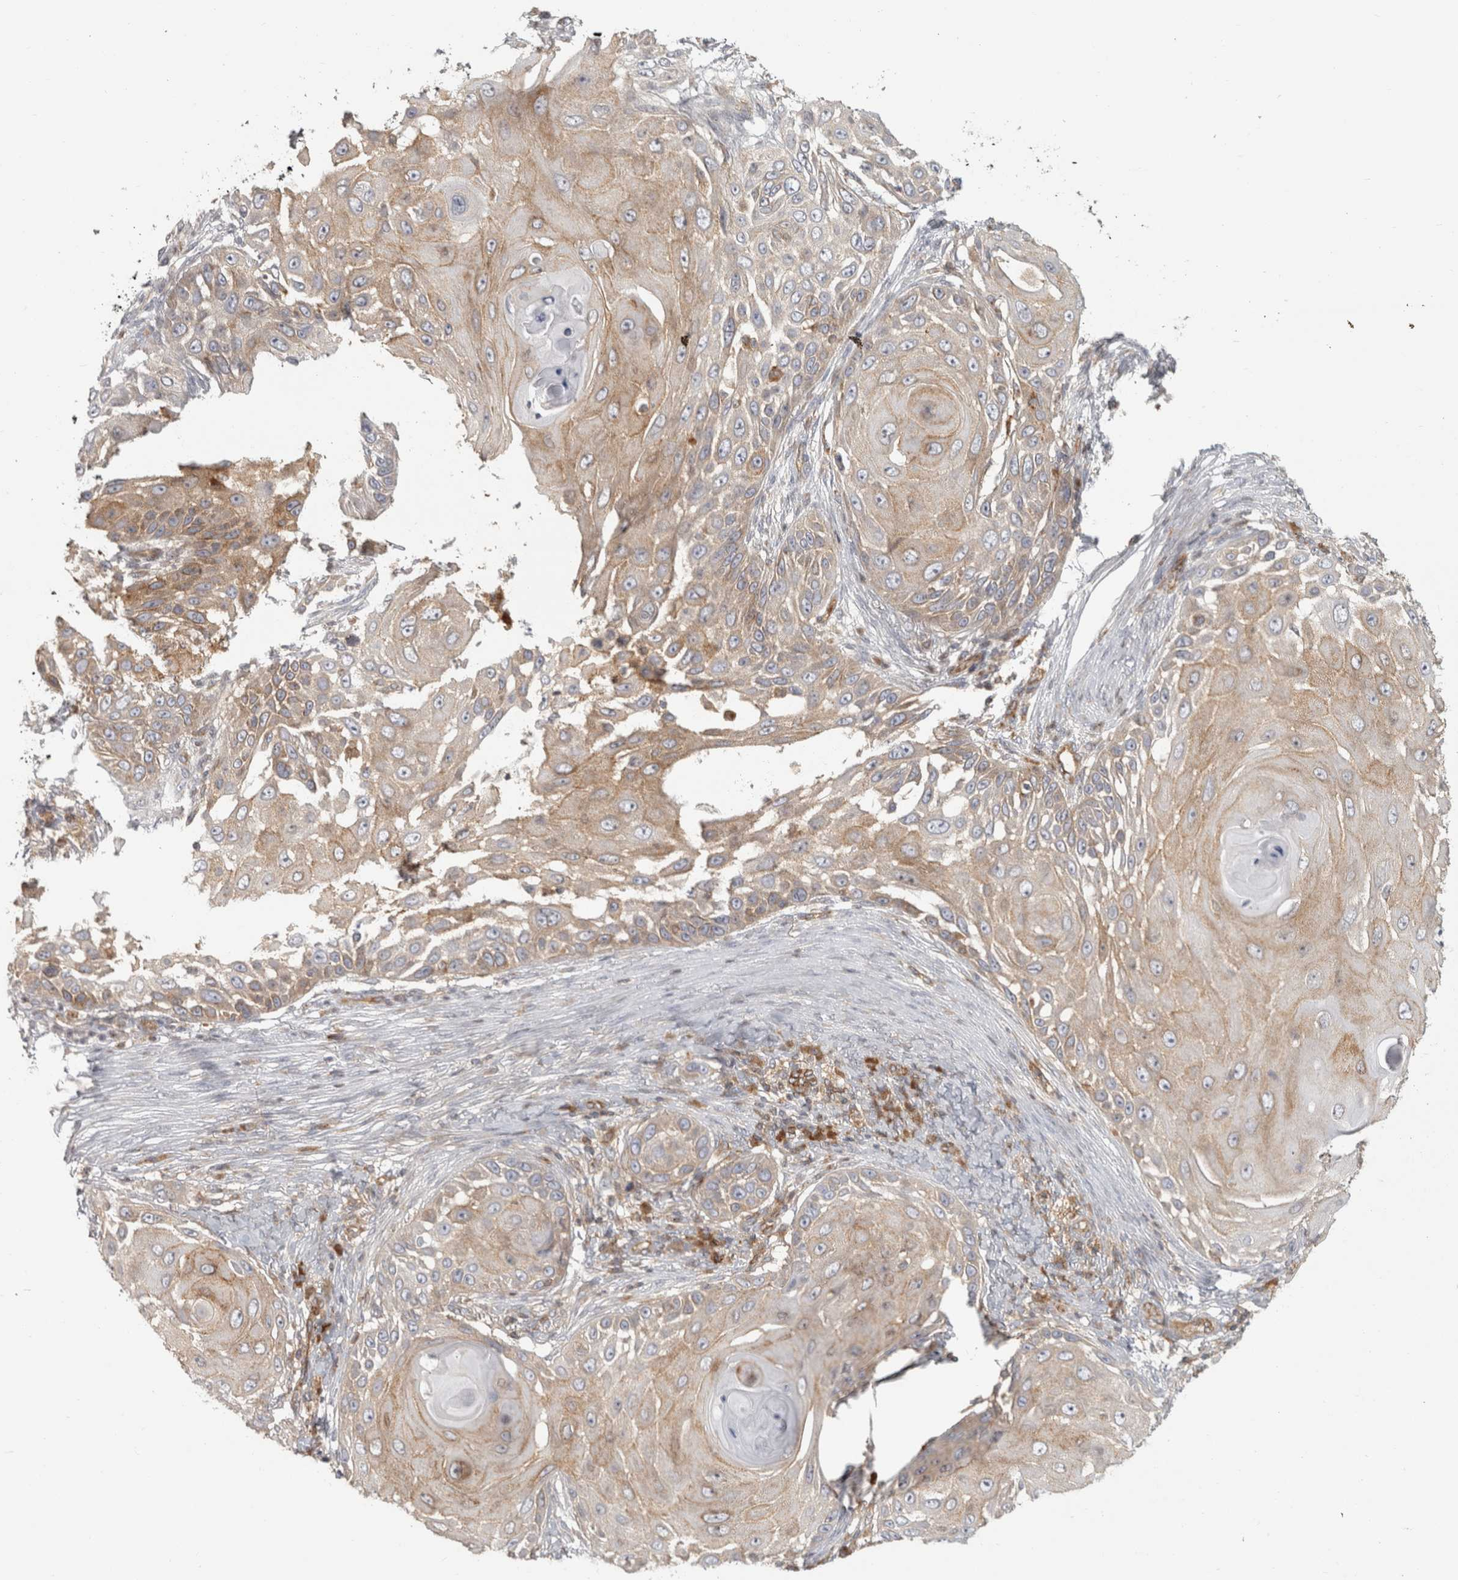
{"staining": {"intensity": "weak", "quantity": "25%-75%", "location": "cytoplasmic/membranous"}, "tissue": "skin cancer", "cell_type": "Tumor cells", "image_type": "cancer", "snomed": [{"axis": "morphology", "description": "Squamous cell carcinoma, NOS"}, {"axis": "topography", "description": "Skin"}], "caption": "Protein expression by IHC displays weak cytoplasmic/membranous expression in about 25%-75% of tumor cells in skin cancer.", "gene": "HLA-E", "patient": {"sex": "female", "age": 44}}